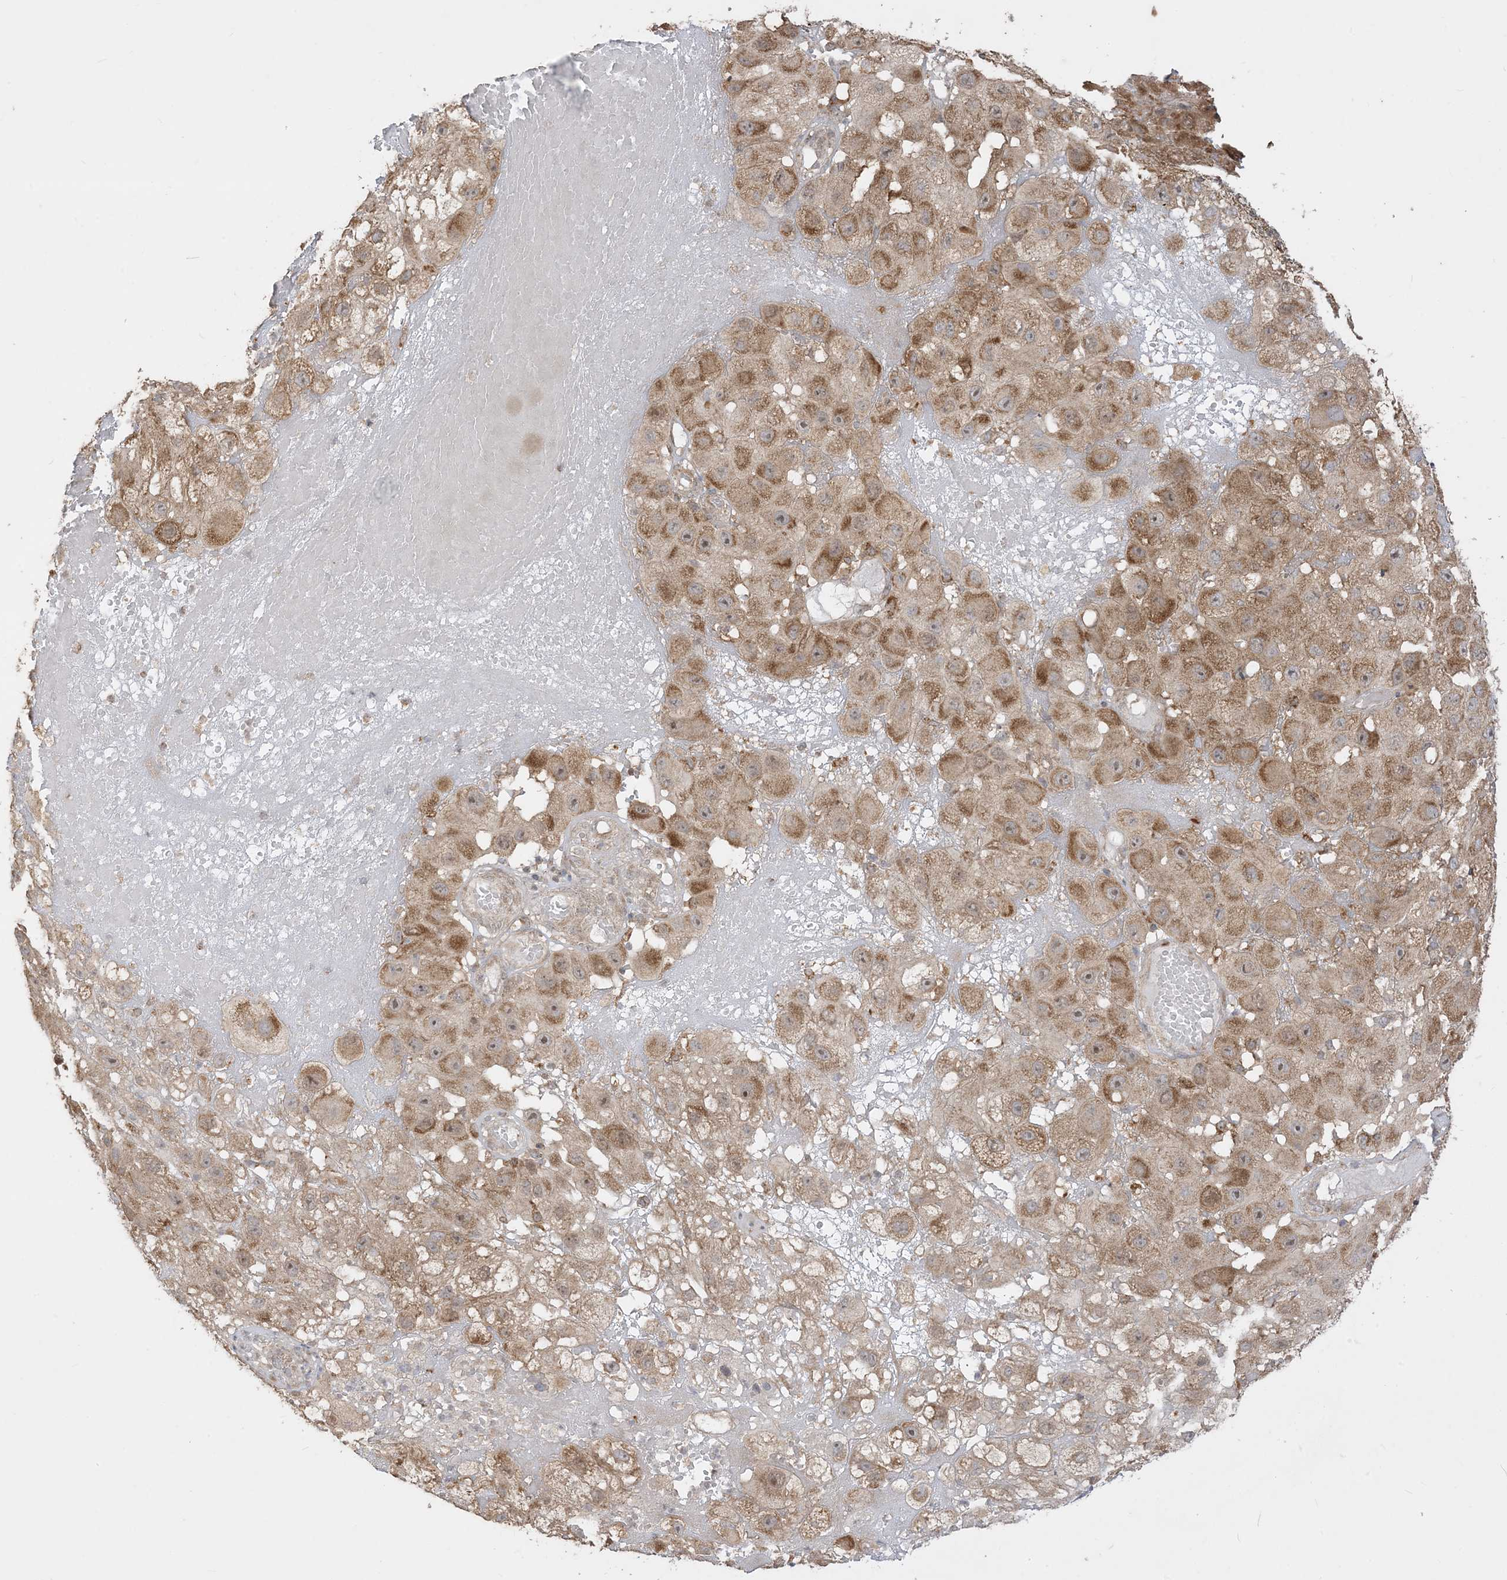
{"staining": {"intensity": "strong", "quantity": ">75%", "location": "cytoplasmic/membranous"}, "tissue": "melanoma", "cell_type": "Tumor cells", "image_type": "cancer", "snomed": [{"axis": "morphology", "description": "Malignant melanoma, NOS"}, {"axis": "topography", "description": "Skin"}], "caption": "A brown stain shows strong cytoplasmic/membranous positivity of a protein in melanoma tumor cells.", "gene": "SIRT3", "patient": {"sex": "female", "age": 81}}